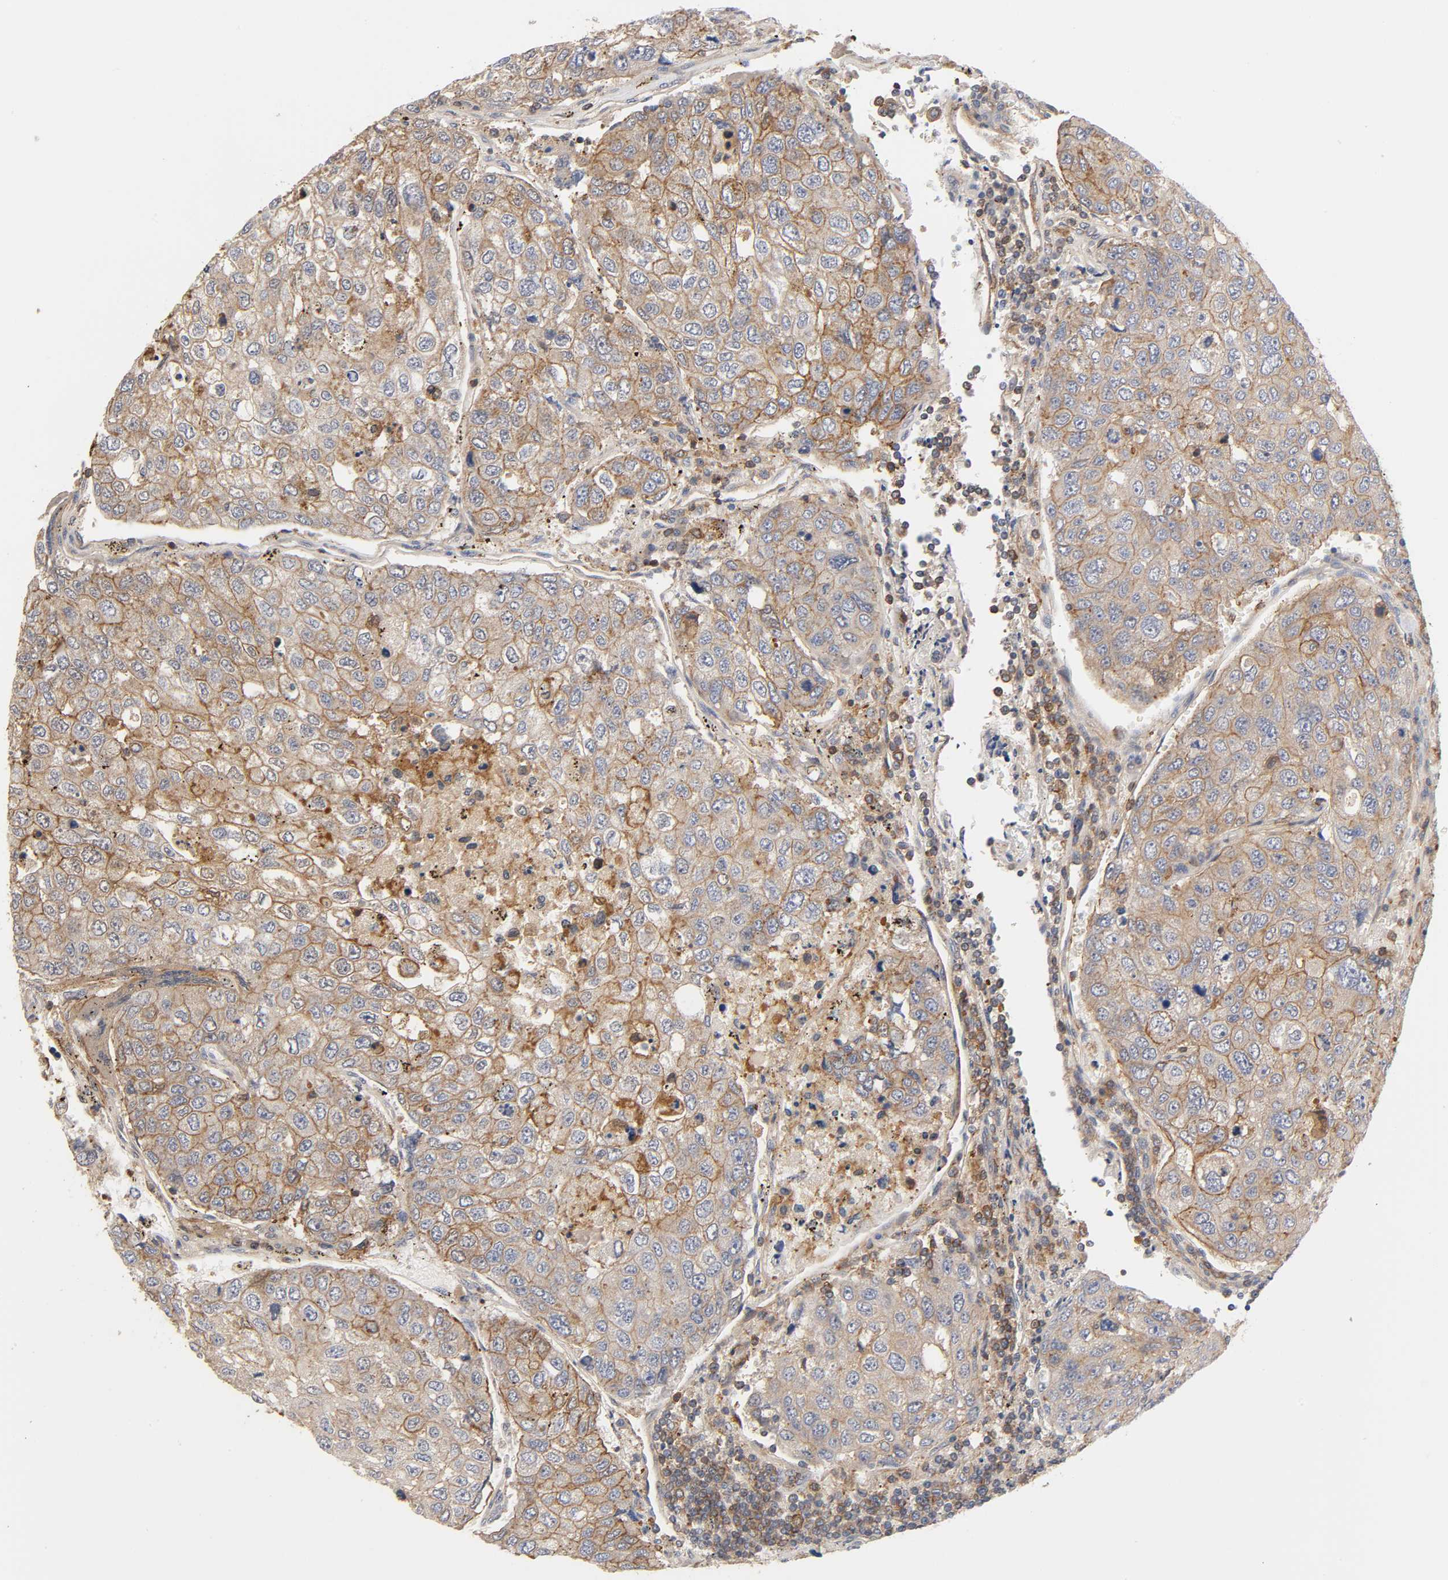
{"staining": {"intensity": "moderate", "quantity": "25%-75%", "location": "cytoplasmic/membranous"}, "tissue": "urothelial cancer", "cell_type": "Tumor cells", "image_type": "cancer", "snomed": [{"axis": "morphology", "description": "Urothelial carcinoma, High grade"}, {"axis": "topography", "description": "Lymph node"}, {"axis": "topography", "description": "Urinary bladder"}], "caption": "Moderate cytoplasmic/membranous positivity is present in approximately 25%-75% of tumor cells in urothelial cancer. (DAB (3,3'-diaminobenzidine) IHC, brown staining for protein, blue staining for nuclei).", "gene": "LAMTOR2", "patient": {"sex": "male", "age": 51}}